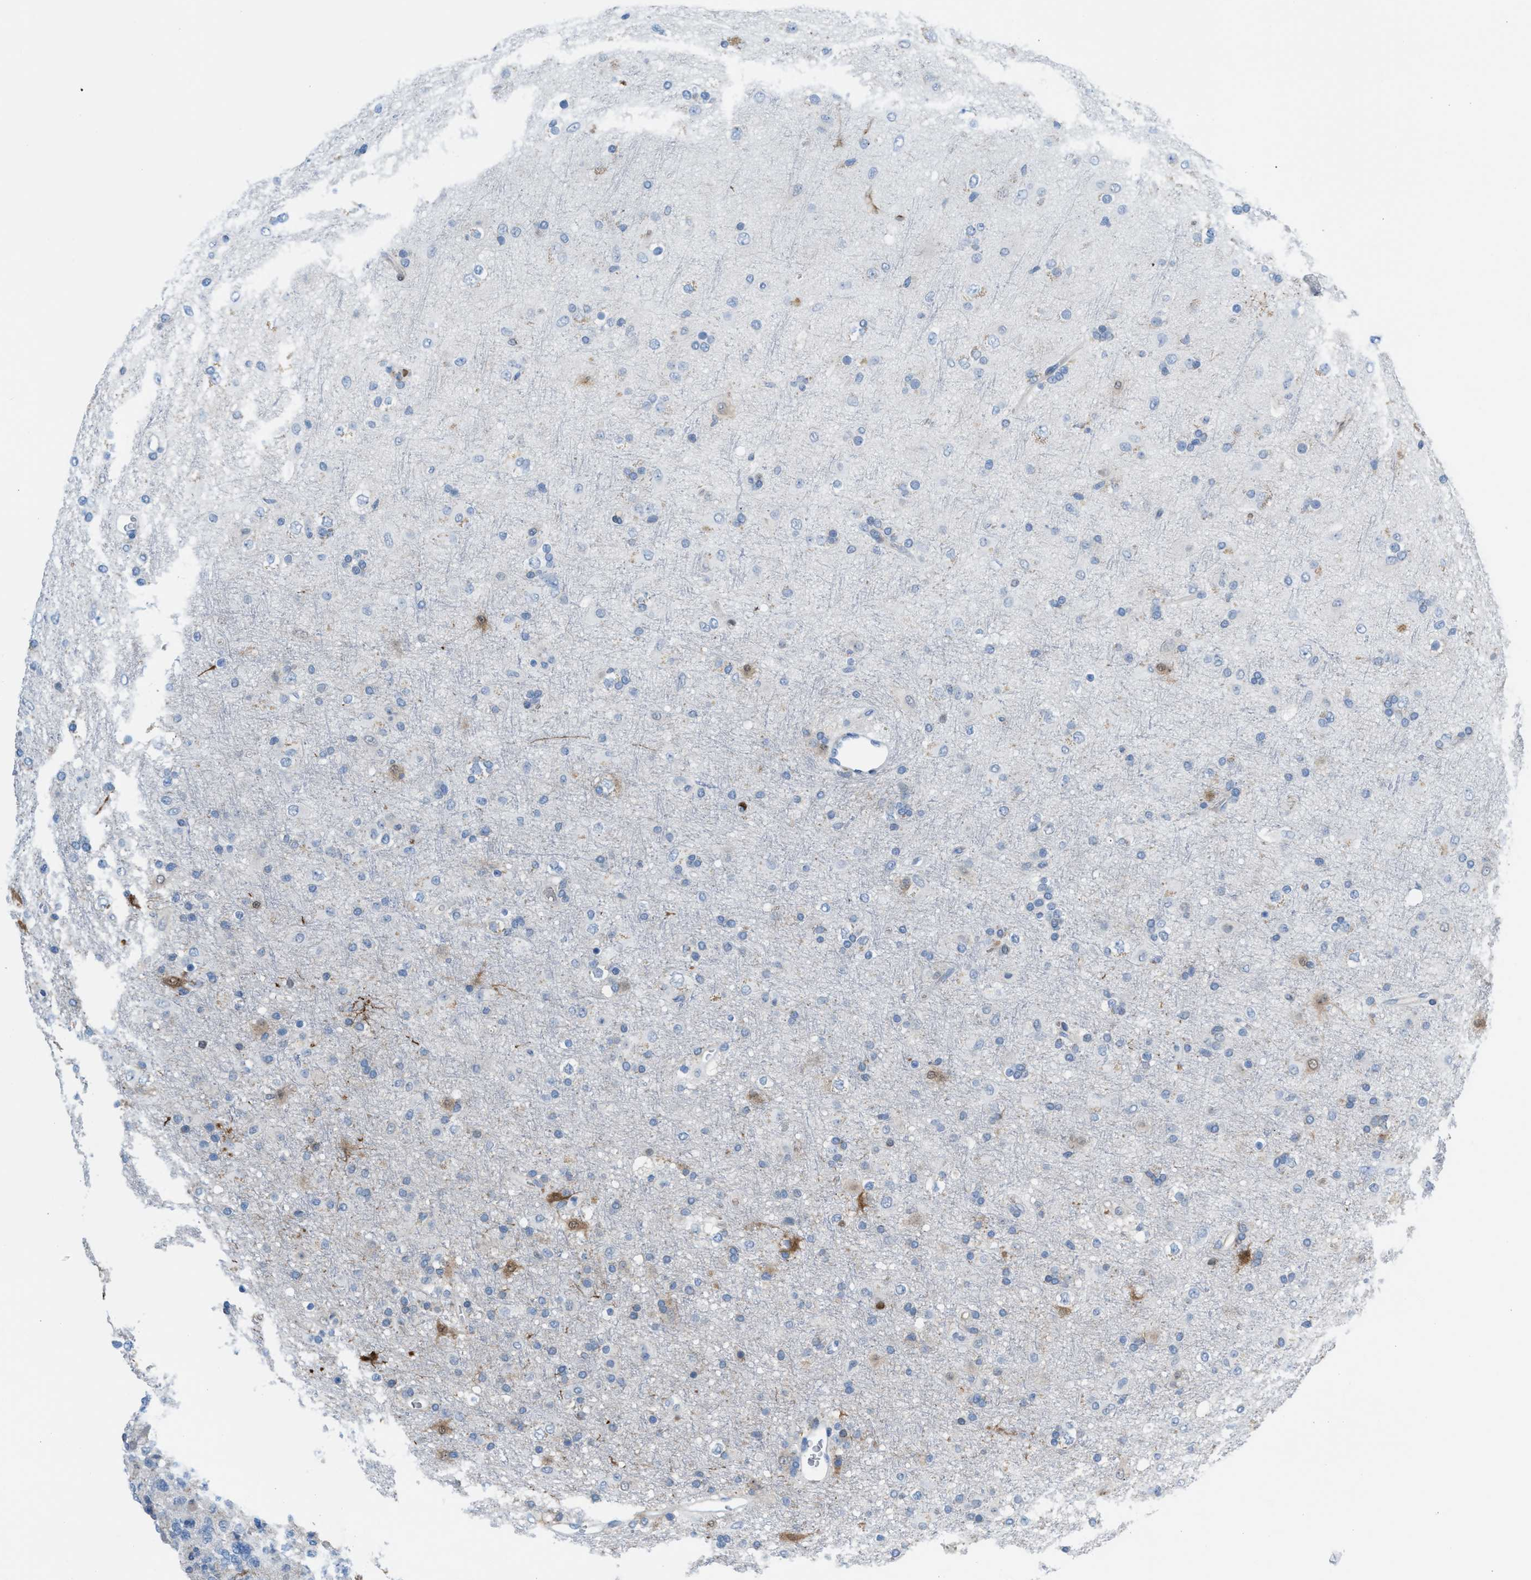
{"staining": {"intensity": "negative", "quantity": "none", "location": "none"}, "tissue": "glioma", "cell_type": "Tumor cells", "image_type": "cancer", "snomed": [{"axis": "morphology", "description": "Glioma, malignant, Low grade"}, {"axis": "topography", "description": "Brain"}], "caption": "IHC micrograph of low-grade glioma (malignant) stained for a protein (brown), which exhibits no positivity in tumor cells. Nuclei are stained in blue.", "gene": "CA3", "patient": {"sex": "male", "age": 65}}